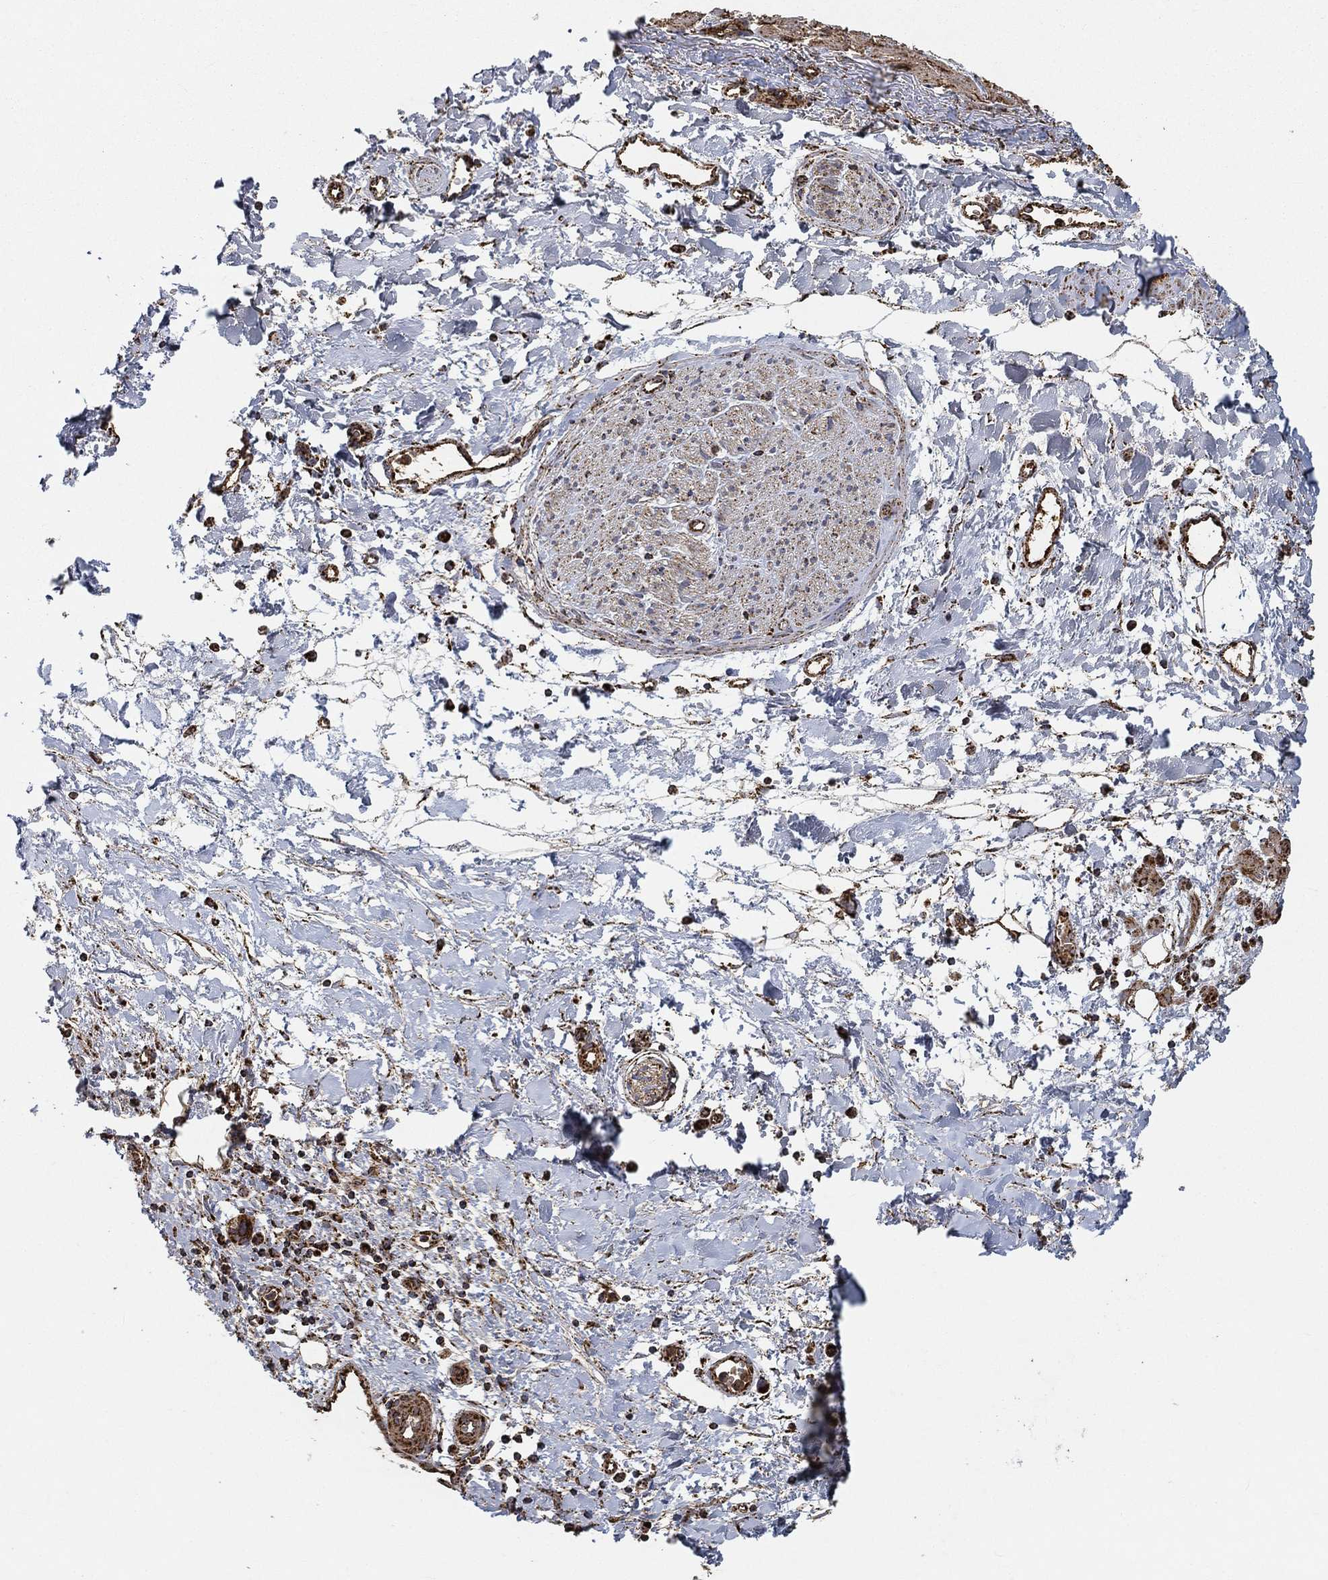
{"staining": {"intensity": "moderate", "quantity": "<25%", "location": "cytoplasmic/membranous"}, "tissue": "adipose tissue", "cell_type": "Adipocytes", "image_type": "normal", "snomed": [{"axis": "morphology", "description": "Normal tissue, NOS"}, {"axis": "morphology", "description": "Adenocarcinoma, NOS"}, {"axis": "topography", "description": "Pancreas"}, {"axis": "topography", "description": "Peripheral nerve tissue"}], "caption": "Adipose tissue stained with immunohistochemistry (IHC) reveals moderate cytoplasmic/membranous staining in approximately <25% of adipocytes.", "gene": "SLC38A7", "patient": {"sex": "male", "age": 61}}